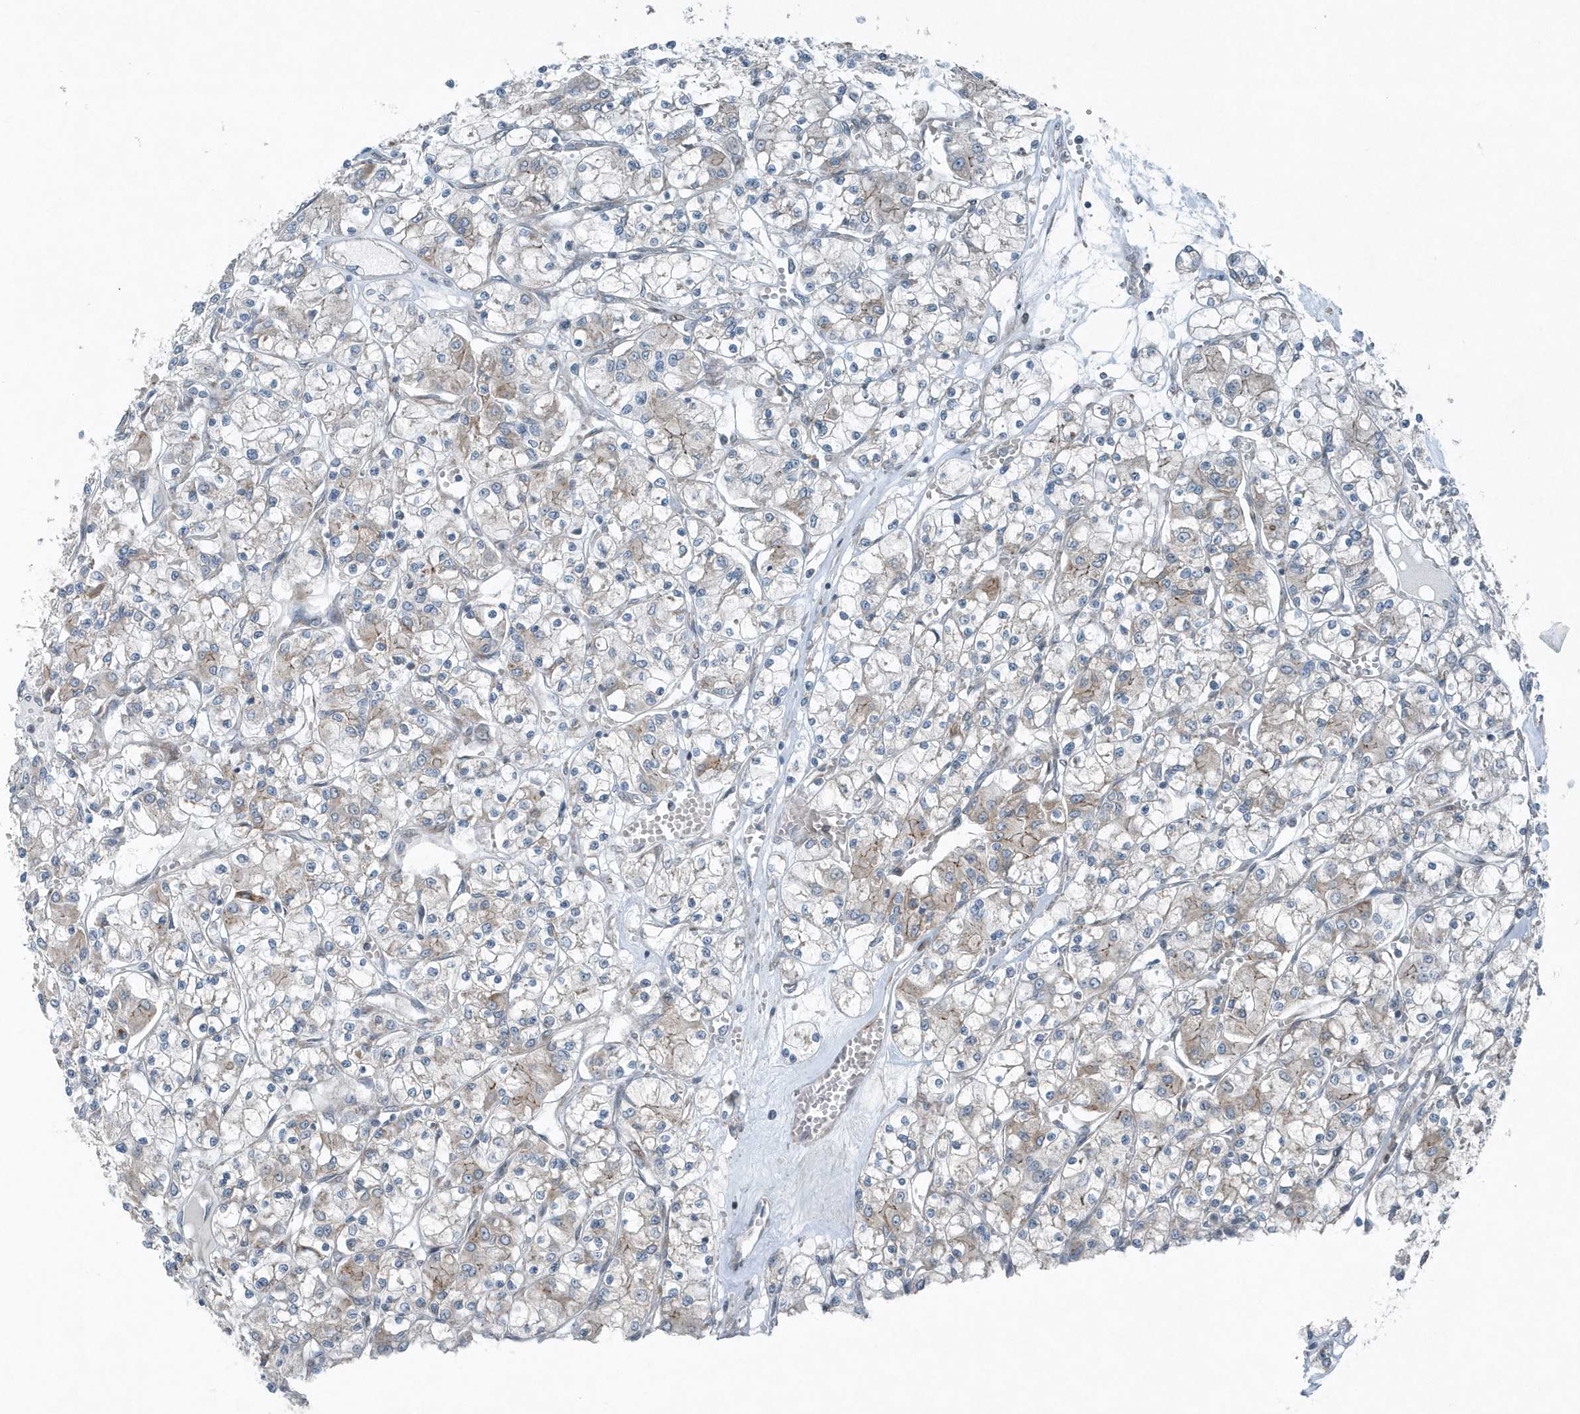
{"staining": {"intensity": "weak", "quantity": "<25%", "location": "cytoplasmic/membranous"}, "tissue": "renal cancer", "cell_type": "Tumor cells", "image_type": "cancer", "snomed": [{"axis": "morphology", "description": "Adenocarcinoma, NOS"}, {"axis": "topography", "description": "Kidney"}], "caption": "Human renal adenocarcinoma stained for a protein using IHC demonstrates no staining in tumor cells.", "gene": "GCC2", "patient": {"sex": "female", "age": 59}}